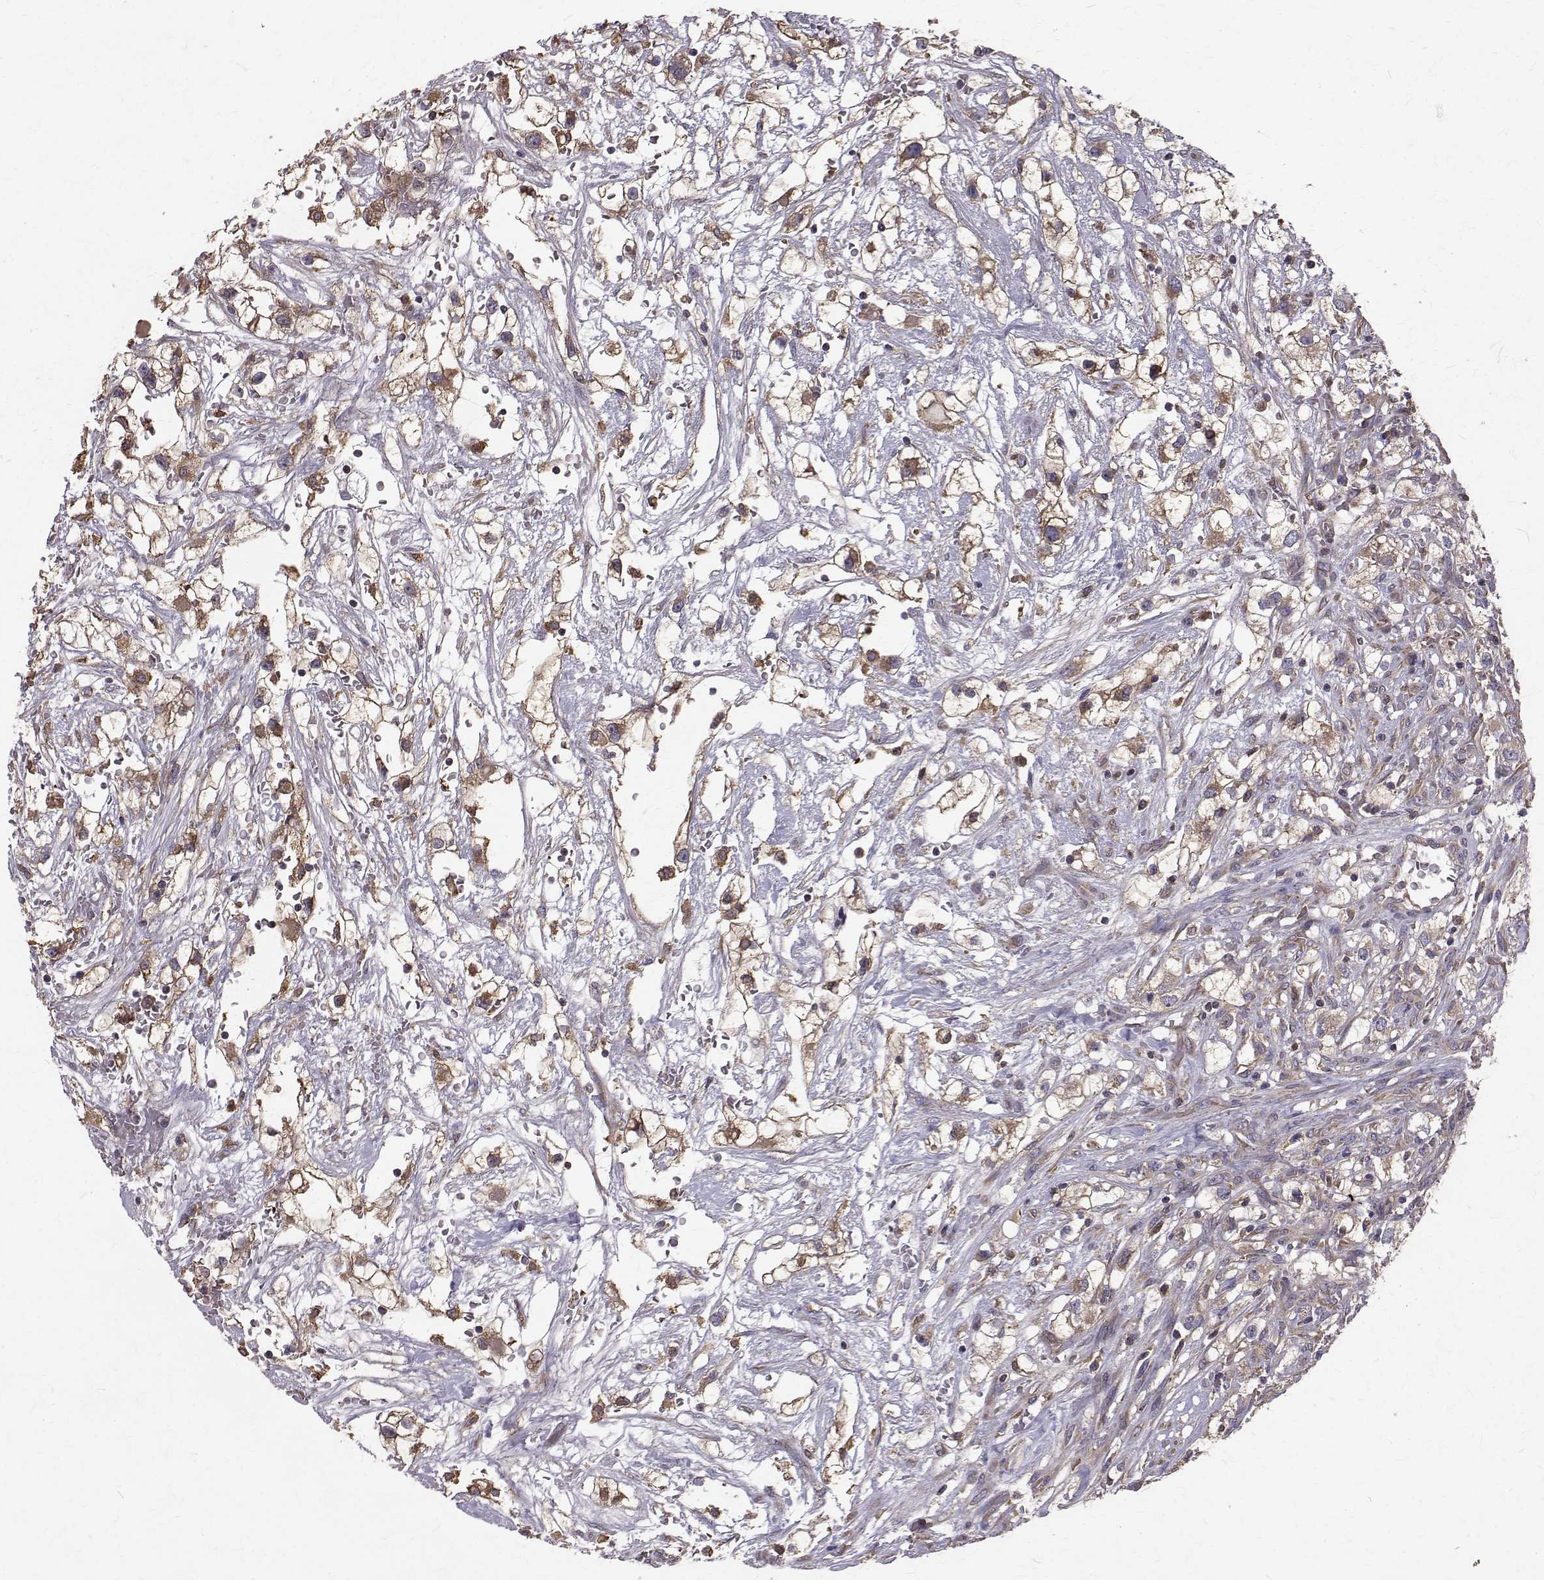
{"staining": {"intensity": "moderate", "quantity": ">75%", "location": "cytoplasmic/membranous"}, "tissue": "renal cancer", "cell_type": "Tumor cells", "image_type": "cancer", "snomed": [{"axis": "morphology", "description": "Adenocarcinoma, NOS"}, {"axis": "topography", "description": "Kidney"}], "caption": "IHC of renal cancer (adenocarcinoma) shows medium levels of moderate cytoplasmic/membranous positivity in about >75% of tumor cells.", "gene": "FARSB", "patient": {"sex": "male", "age": 59}}